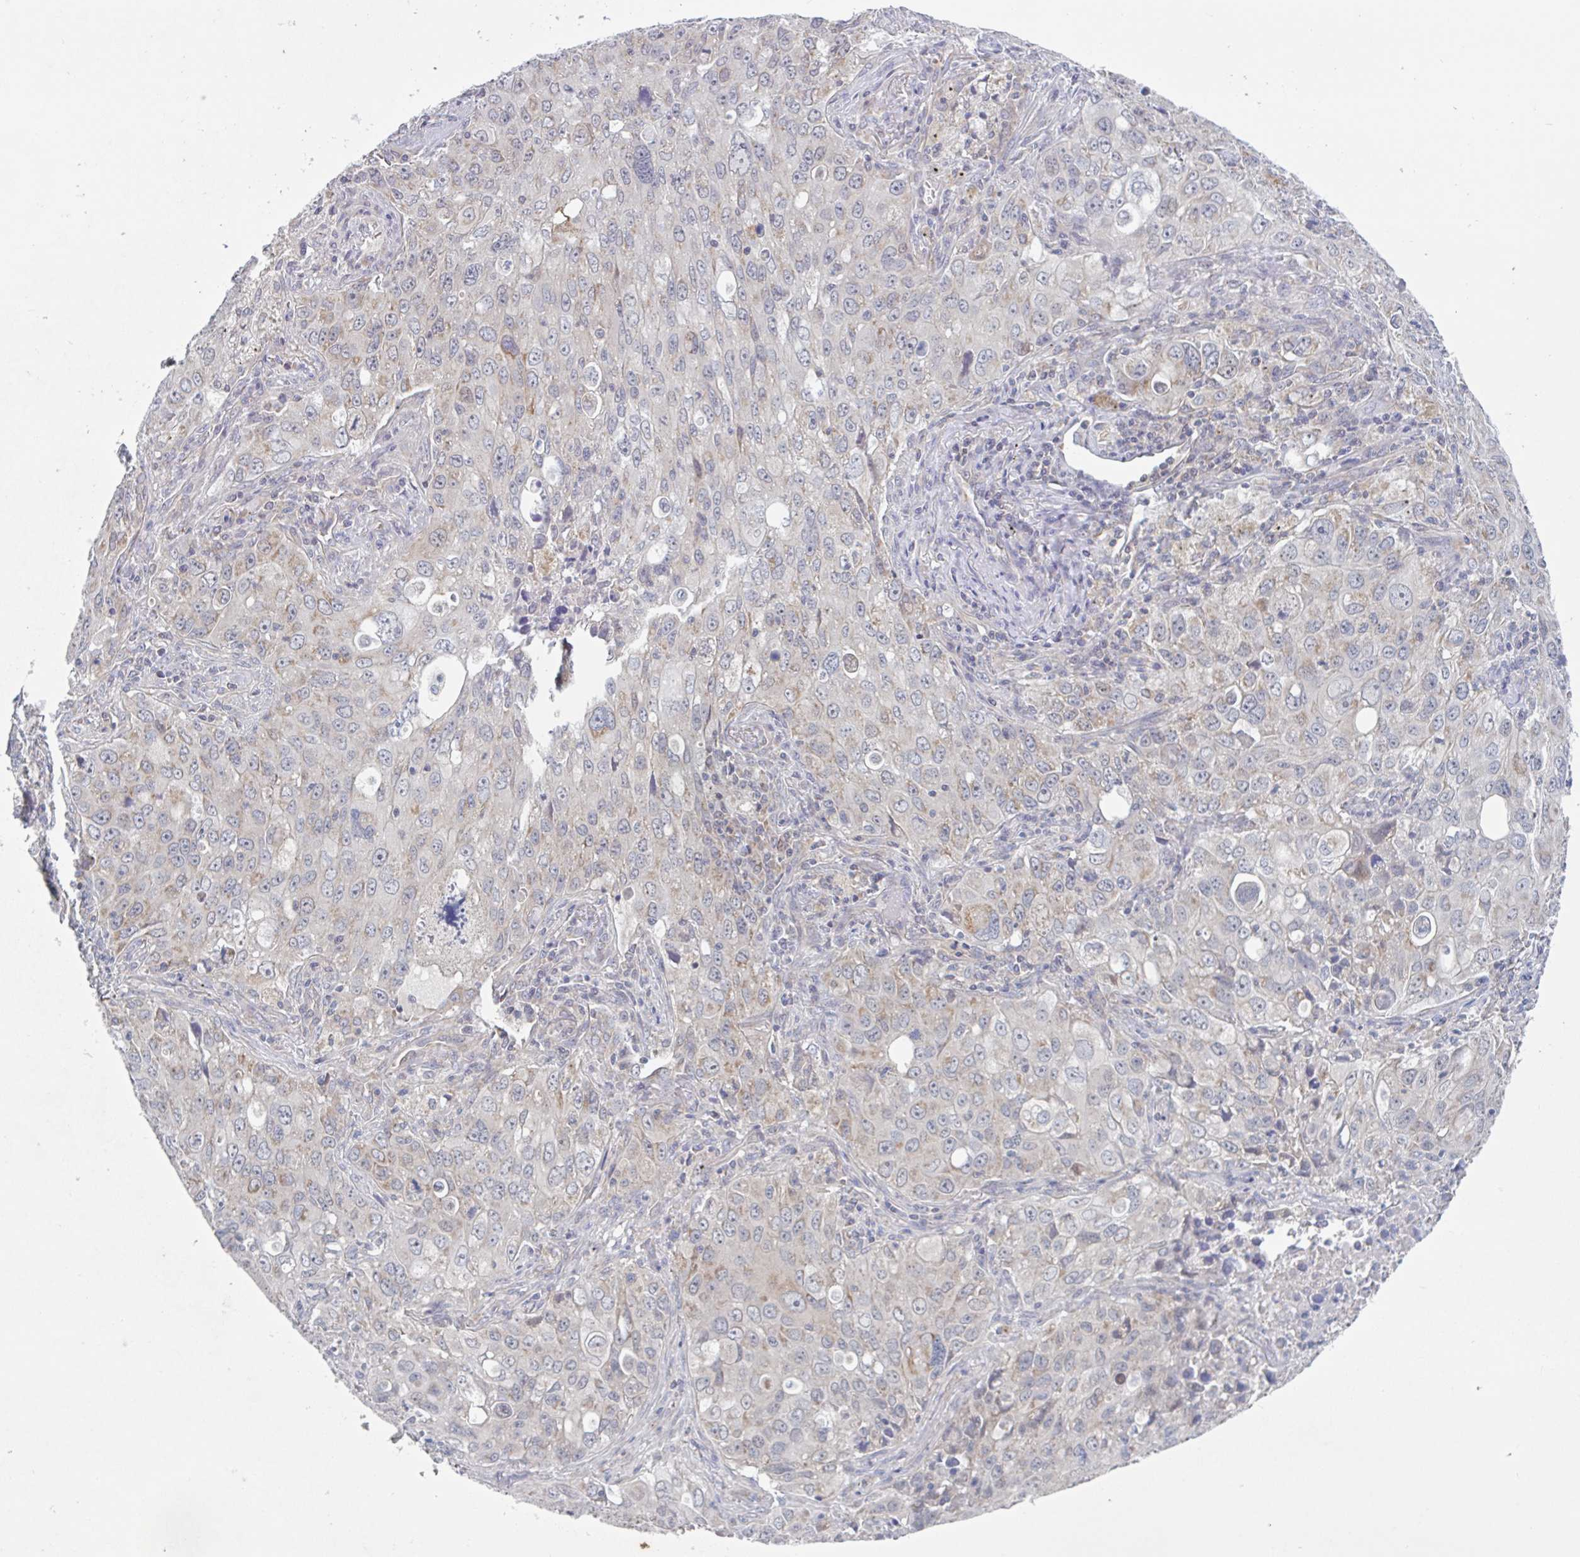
{"staining": {"intensity": "weak", "quantity": "<25%", "location": "cytoplasmic/membranous"}, "tissue": "lung cancer", "cell_type": "Tumor cells", "image_type": "cancer", "snomed": [{"axis": "morphology", "description": "Adenocarcinoma, NOS"}, {"axis": "morphology", "description": "Adenocarcinoma, metastatic, NOS"}, {"axis": "topography", "description": "Lymph node"}, {"axis": "topography", "description": "Lung"}], "caption": "The image reveals no significant expression in tumor cells of metastatic adenocarcinoma (lung).", "gene": "SURF1", "patient": {"sex": "female", "age": 42}}